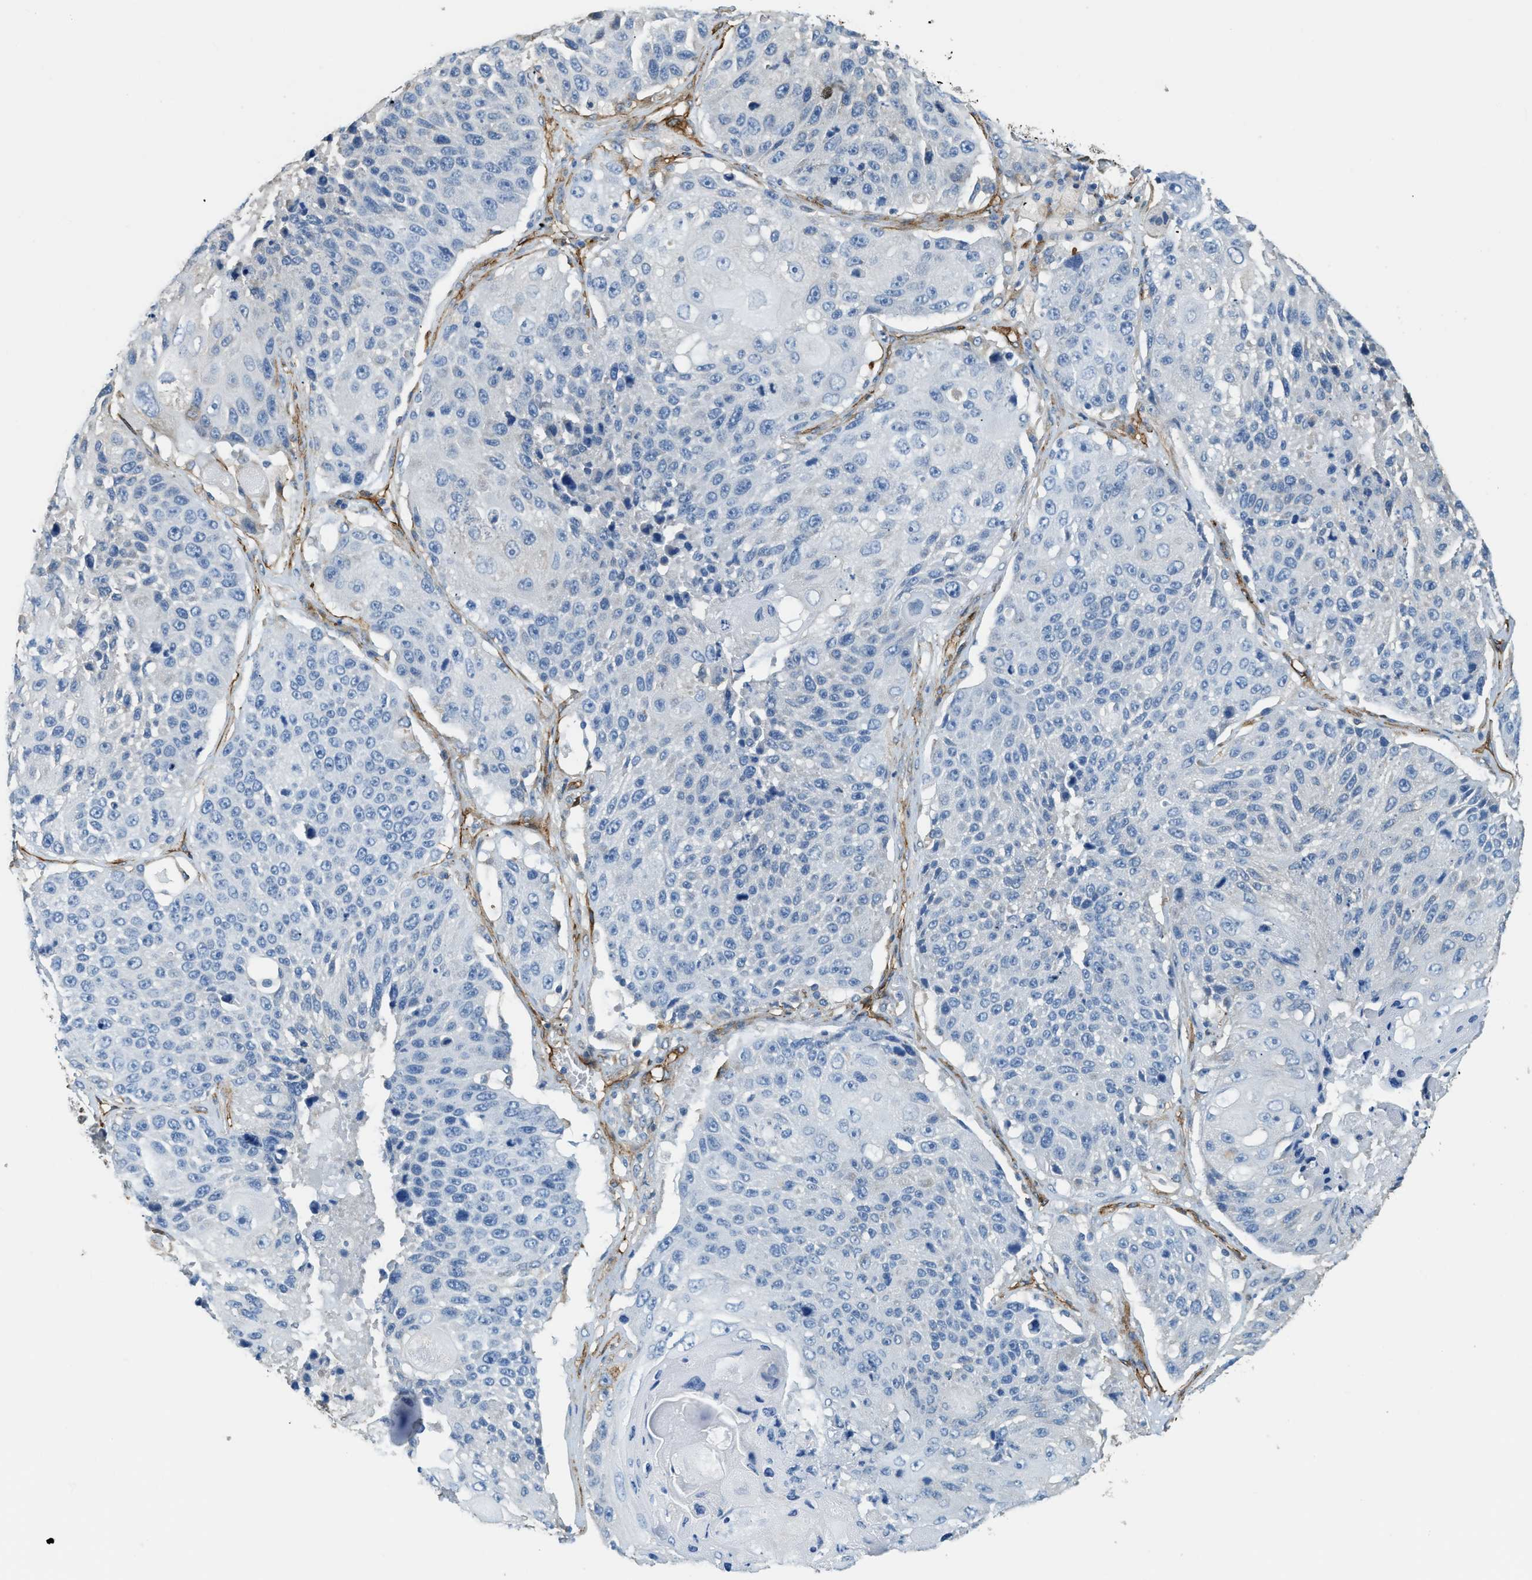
{"staining": {"intensity": "negative", "quantity": "none", "location": "none"}, "tissue": "lung cancer", "cell_type": "Tumor cells", "image_type": "cancer", "snomed": [{"axis": "morphology", "description": "Squamous cell carcinoma, NOS"}, {"axis": "topography", "description": "Lung"}], "caption": "Photomicrograph shows no protein positivity in tumor cells of lung cancer (squamous cell carcinoma) tissue.", "gene": "TMEM43", "patient": {"sex": "male", "age": 61}}